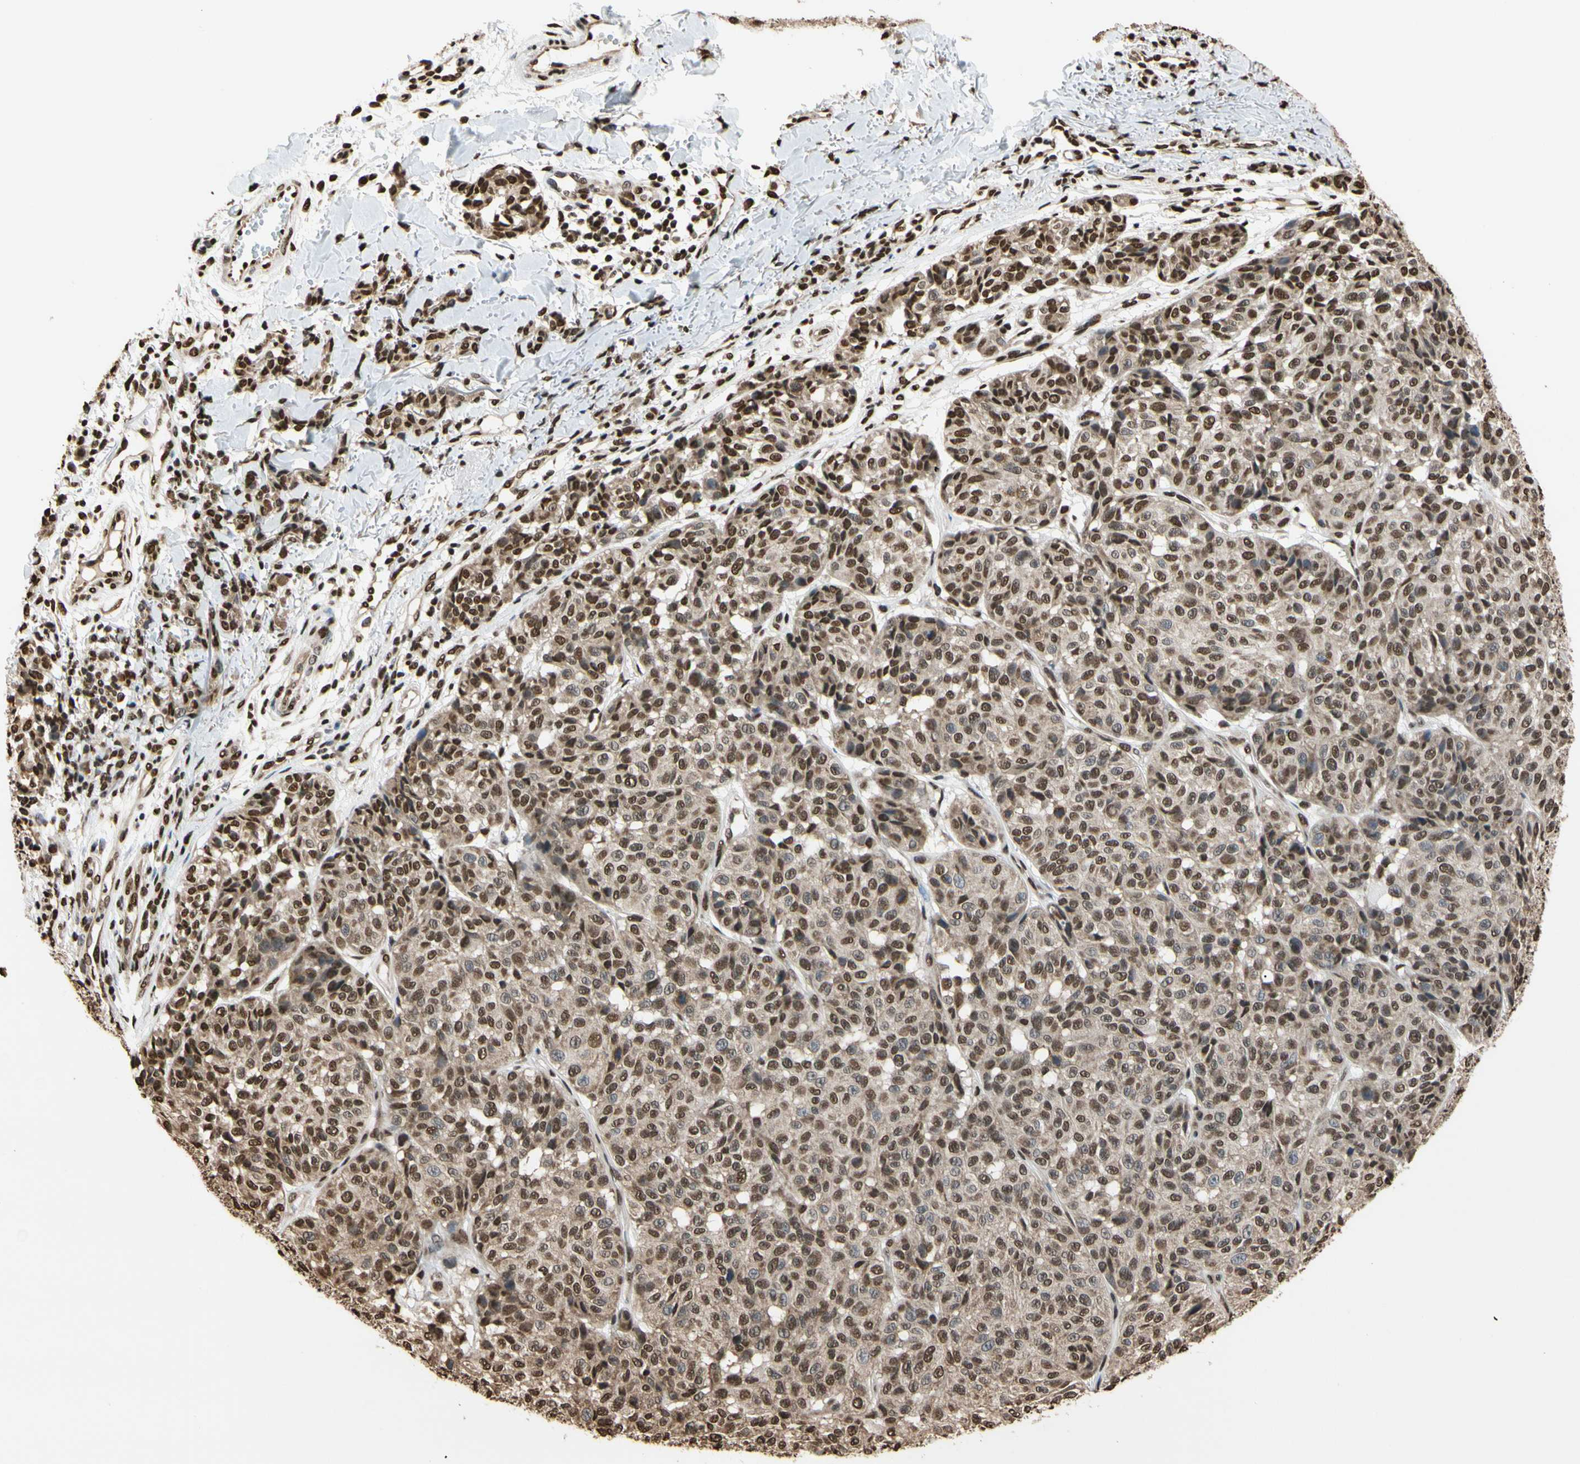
{"staining": {"intensity": "moderate", "quantity": ">75%", "location": "cytoplasmic/membranous,nuclear"}, "tissue": "melanoma", "cell_type": "Tumor cells", "image_type": "cancer", "snomed": [{"axis": "morphology", "description": "Malignant melanoma, NOS"}, {"axis": "topography", "description": "Skin"}], "caption": "This is a histology image of IHC staining of malignant melanoma, which shows moderate positivity in the cytoplasmic/membranous and nuclear of tumor cells.", "gene": "HNRNPK", "patient": {"sex": "female", "age": 46}}